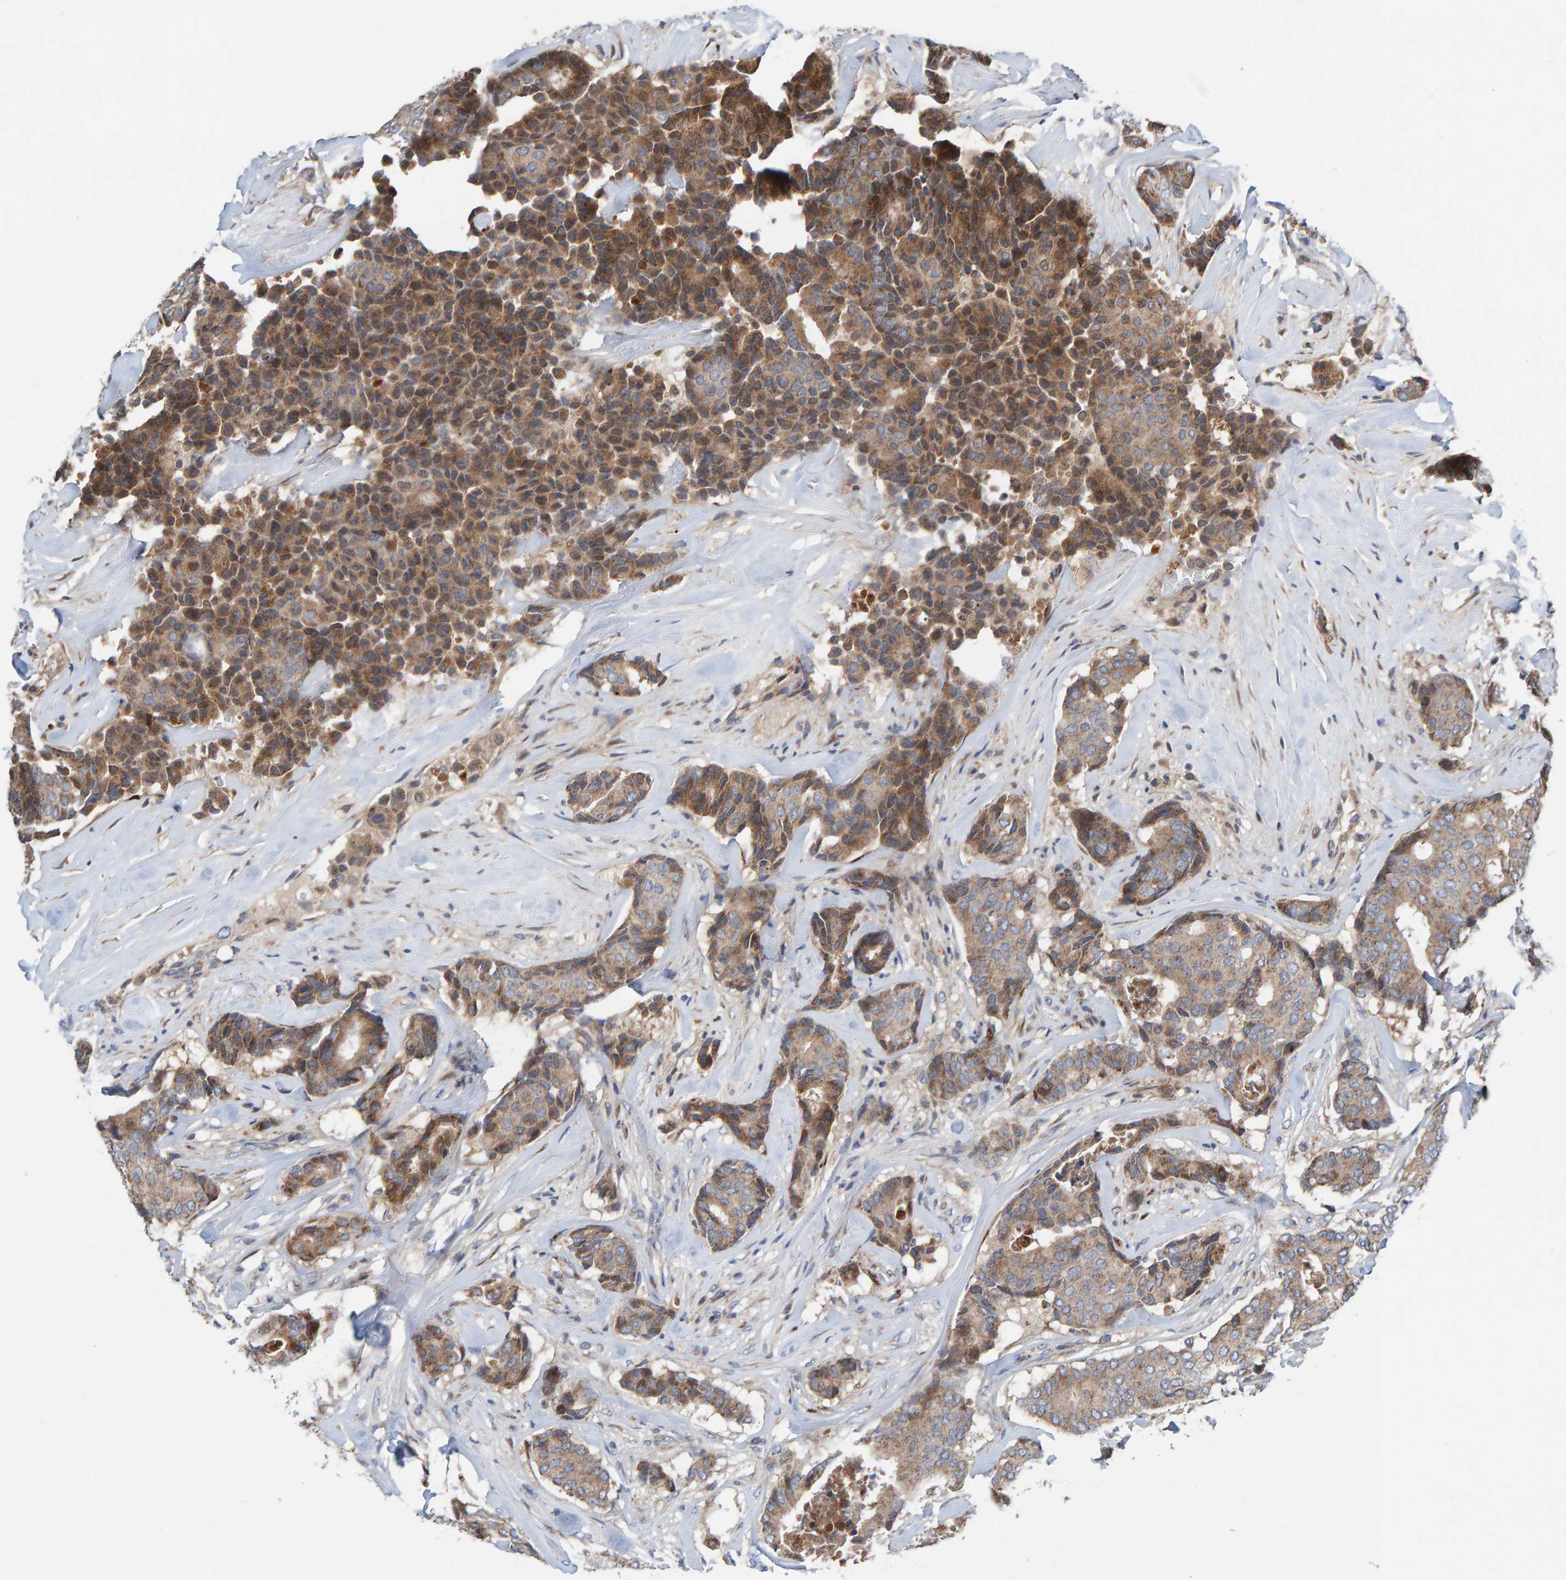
{"staining": {"intensity": "moderate", "quantity": ">75%", "location": "cytoplasmic/membranous"}, "tissue": "breast cancer", "cell_type": "Tumor cells", "image_type": "cancer", "snomed": [{"axis": "morphology", "description": "Duct carcinoma"}, {"axis": "topography", "description": "Breast"}], "caption": "A photomicrograph of human invasive ductal carcinoma (breast) stained for a protein reveals moderate cytoplasmic/membranous brown staining in tumor cells.", "gene": "KIAA0753", "patient": {"sex": "female", "age": 75}}